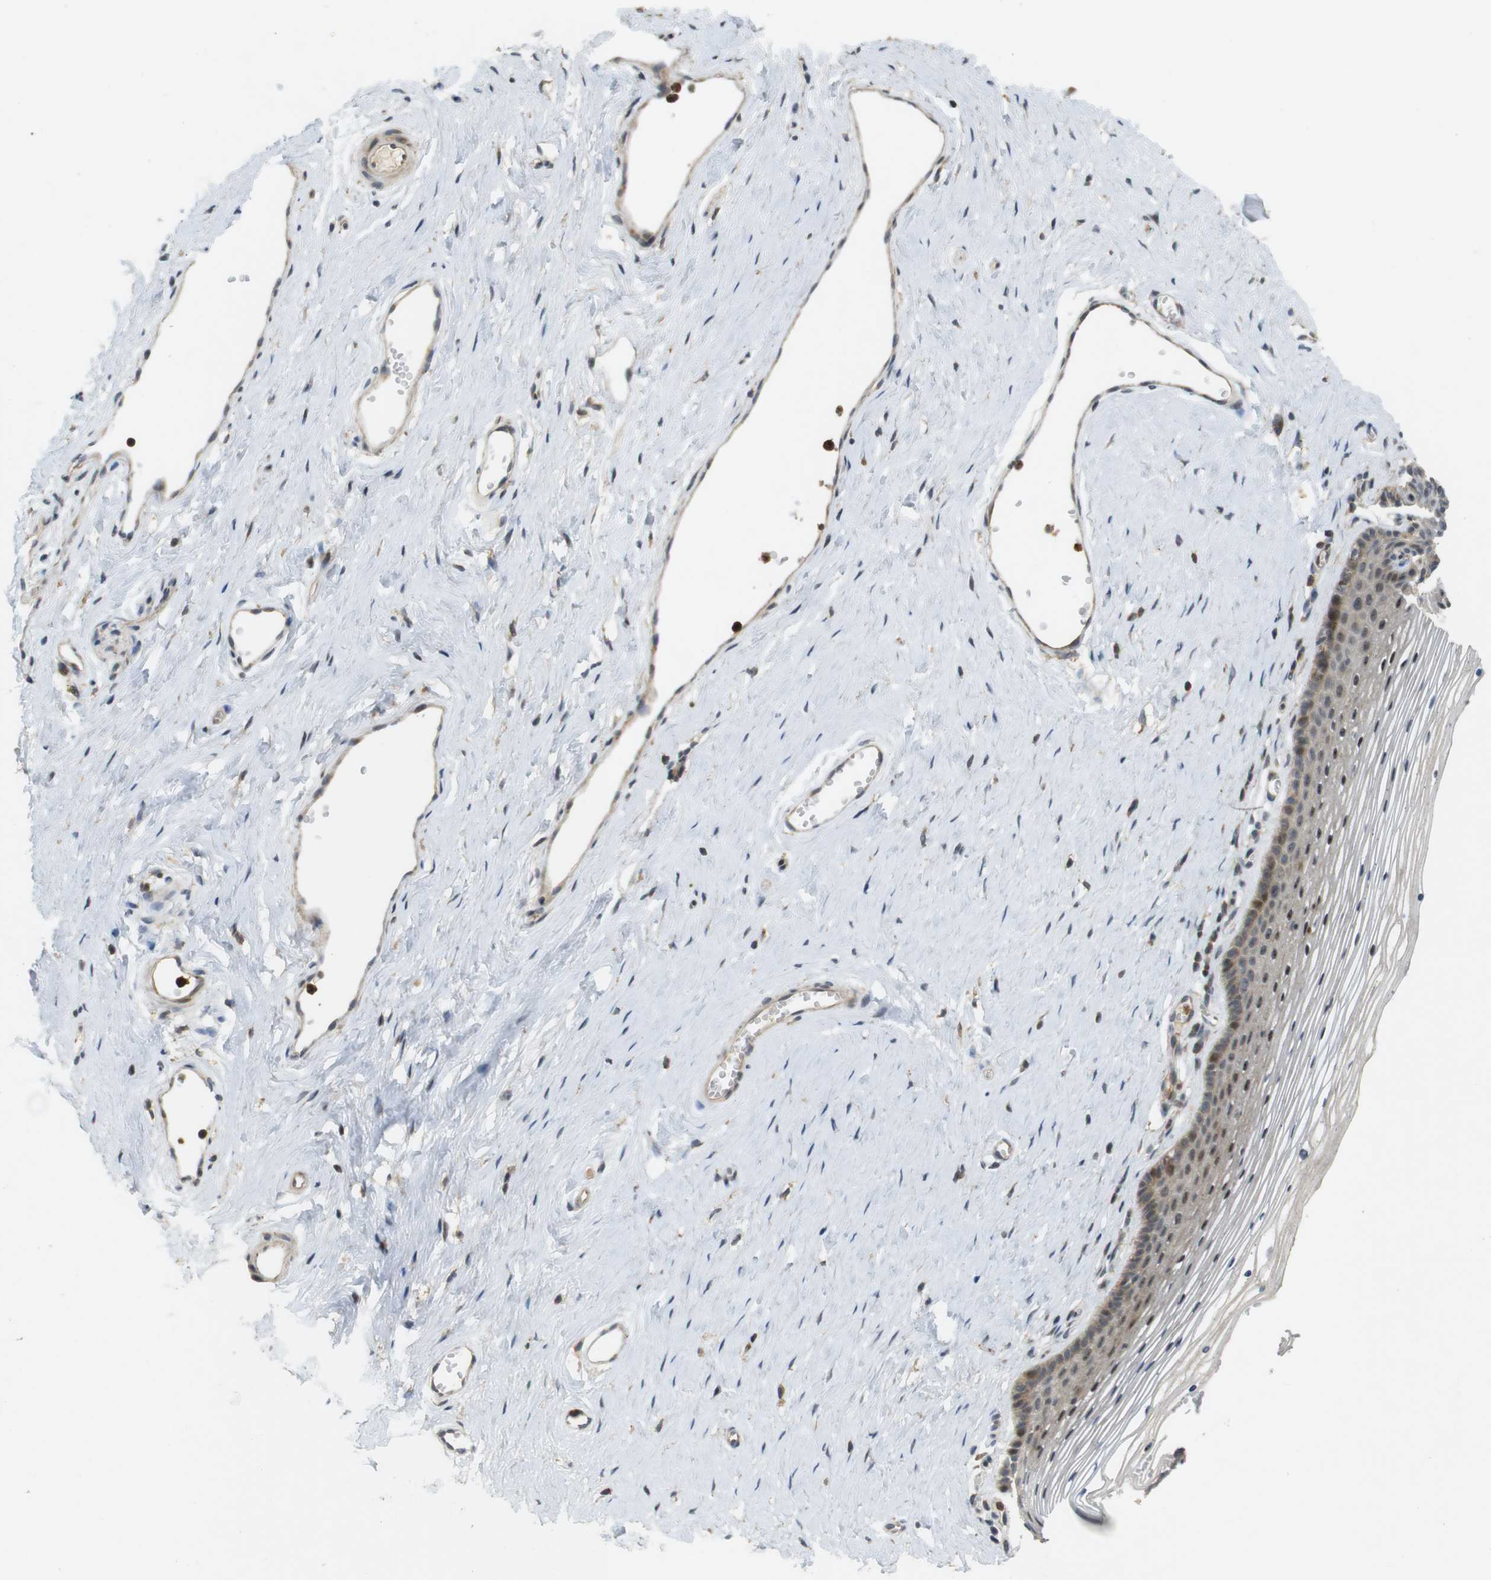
{"staining": {"intensity": "moderate", "quantity": "<25%", "location": "cytoplasmic/membranous"}, "tissue": "vagina", "cell_type": "Squamous epithelial cells", "image_type": "normal", "snomed": [{"axis": "morphology", "description": "Normal tissue, NOS"}, {"axis": "topography", "description": "Vagina"}], "caption": "Squamous epithelial cells reveal low levels of moderate cytoplasmic/membranous staining in approximately <25% of cells in unremarkable vagina. The protein of interest is shown in brown color, while the nuclei are stained blue.", "gene": "TMX3", "patient": {"sex": "female", "age": 32}}